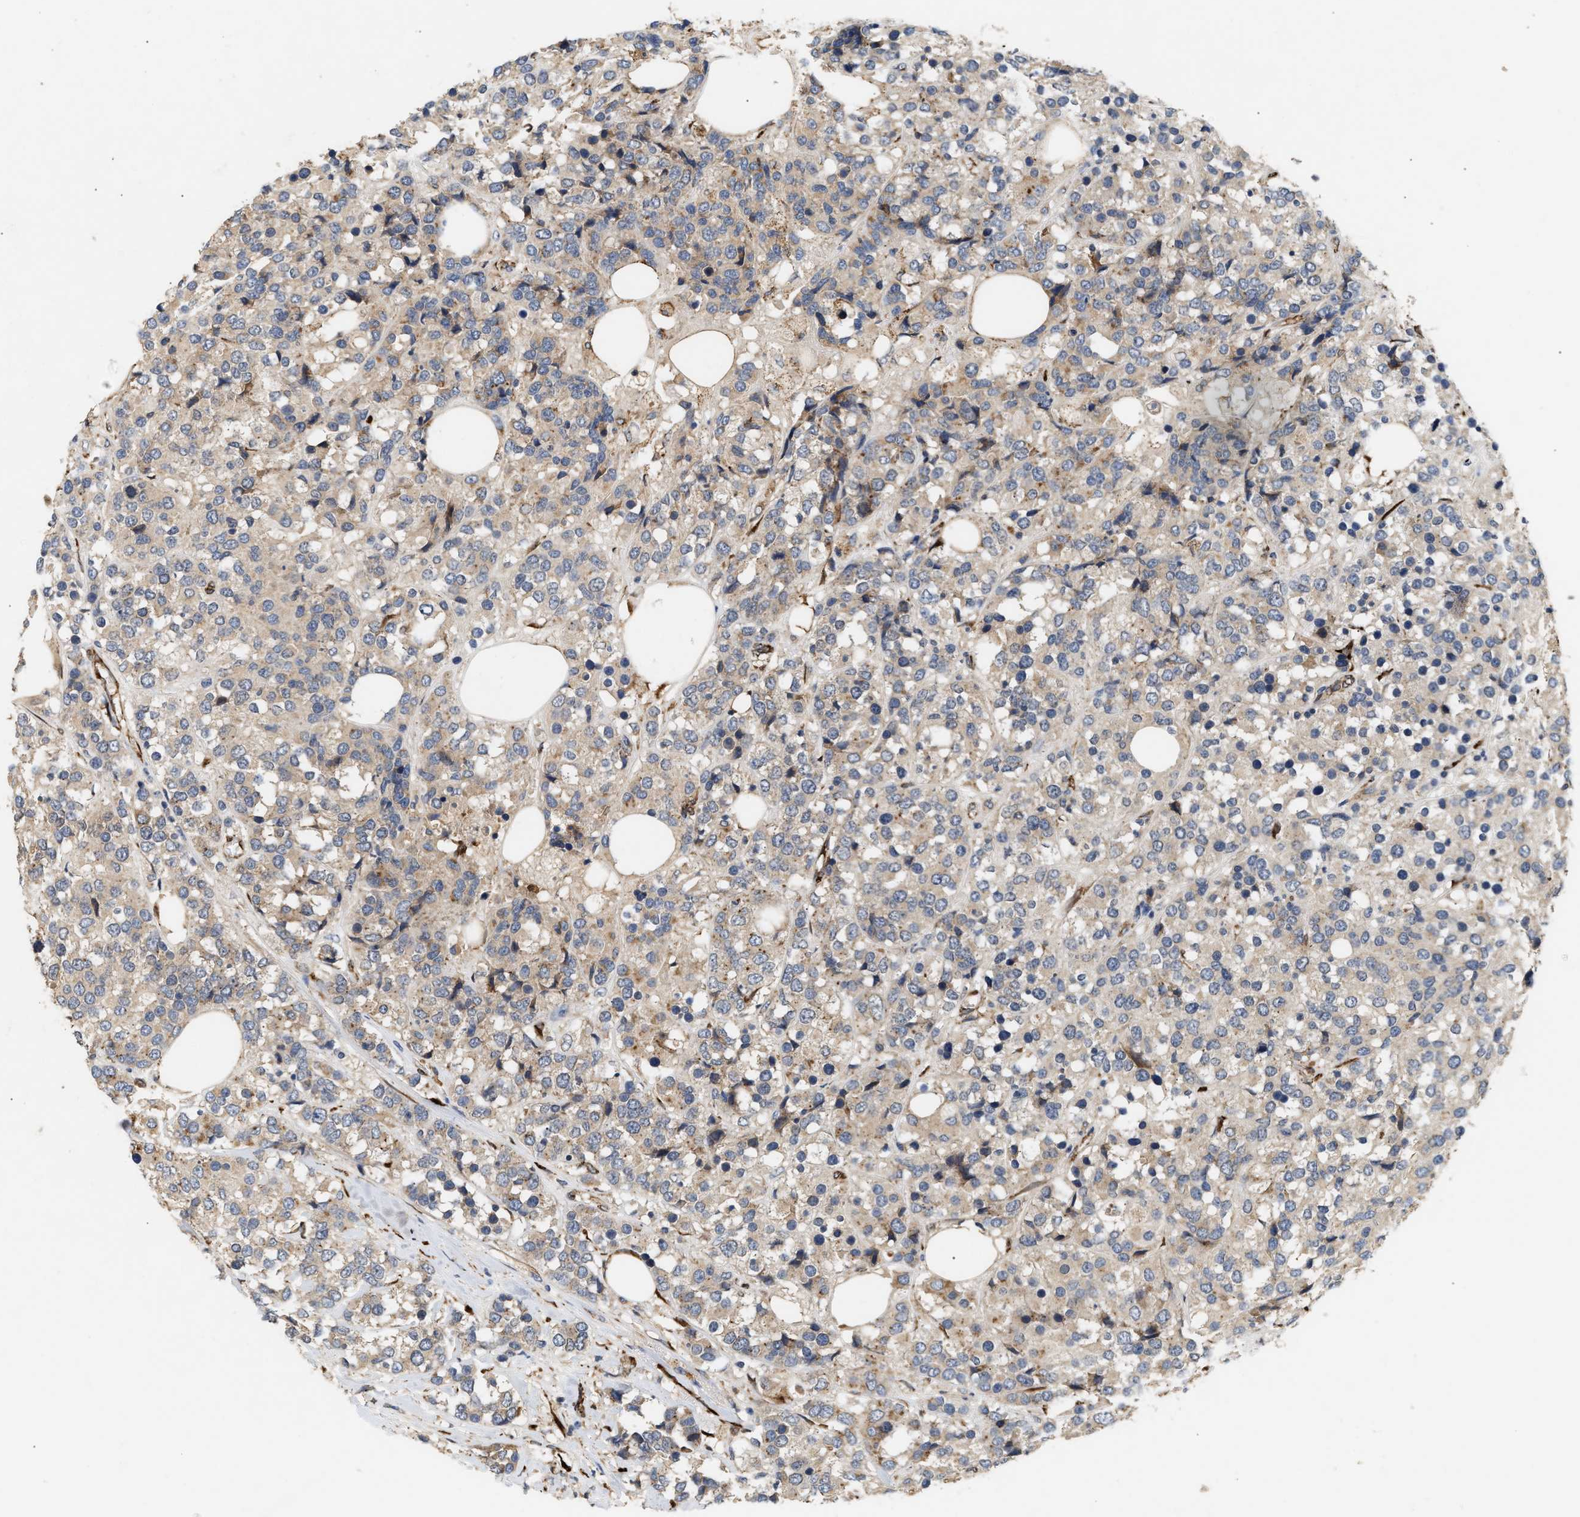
{"staining": {"intensity": "weak", "quantity": "25%-75%", "location": "cytoplasmic/membranous"}, "tissue": "breast cancer", "cell_type": "Tumor cells", "image_type": "cancer", "snomed": [{"axis": "morphology", "description": "Lobular carcinoma"}, {"axis": "topography", "description": "Breast"}], "caption": "Immunohistochemical staining of human breast cancer exhibits low levels of weak cytoplasmic/membranous protein staining in approximately 25%-75% of tumor cells.", "gene": "PLCD1", "patient": {"sex": "female", "age": 59}}